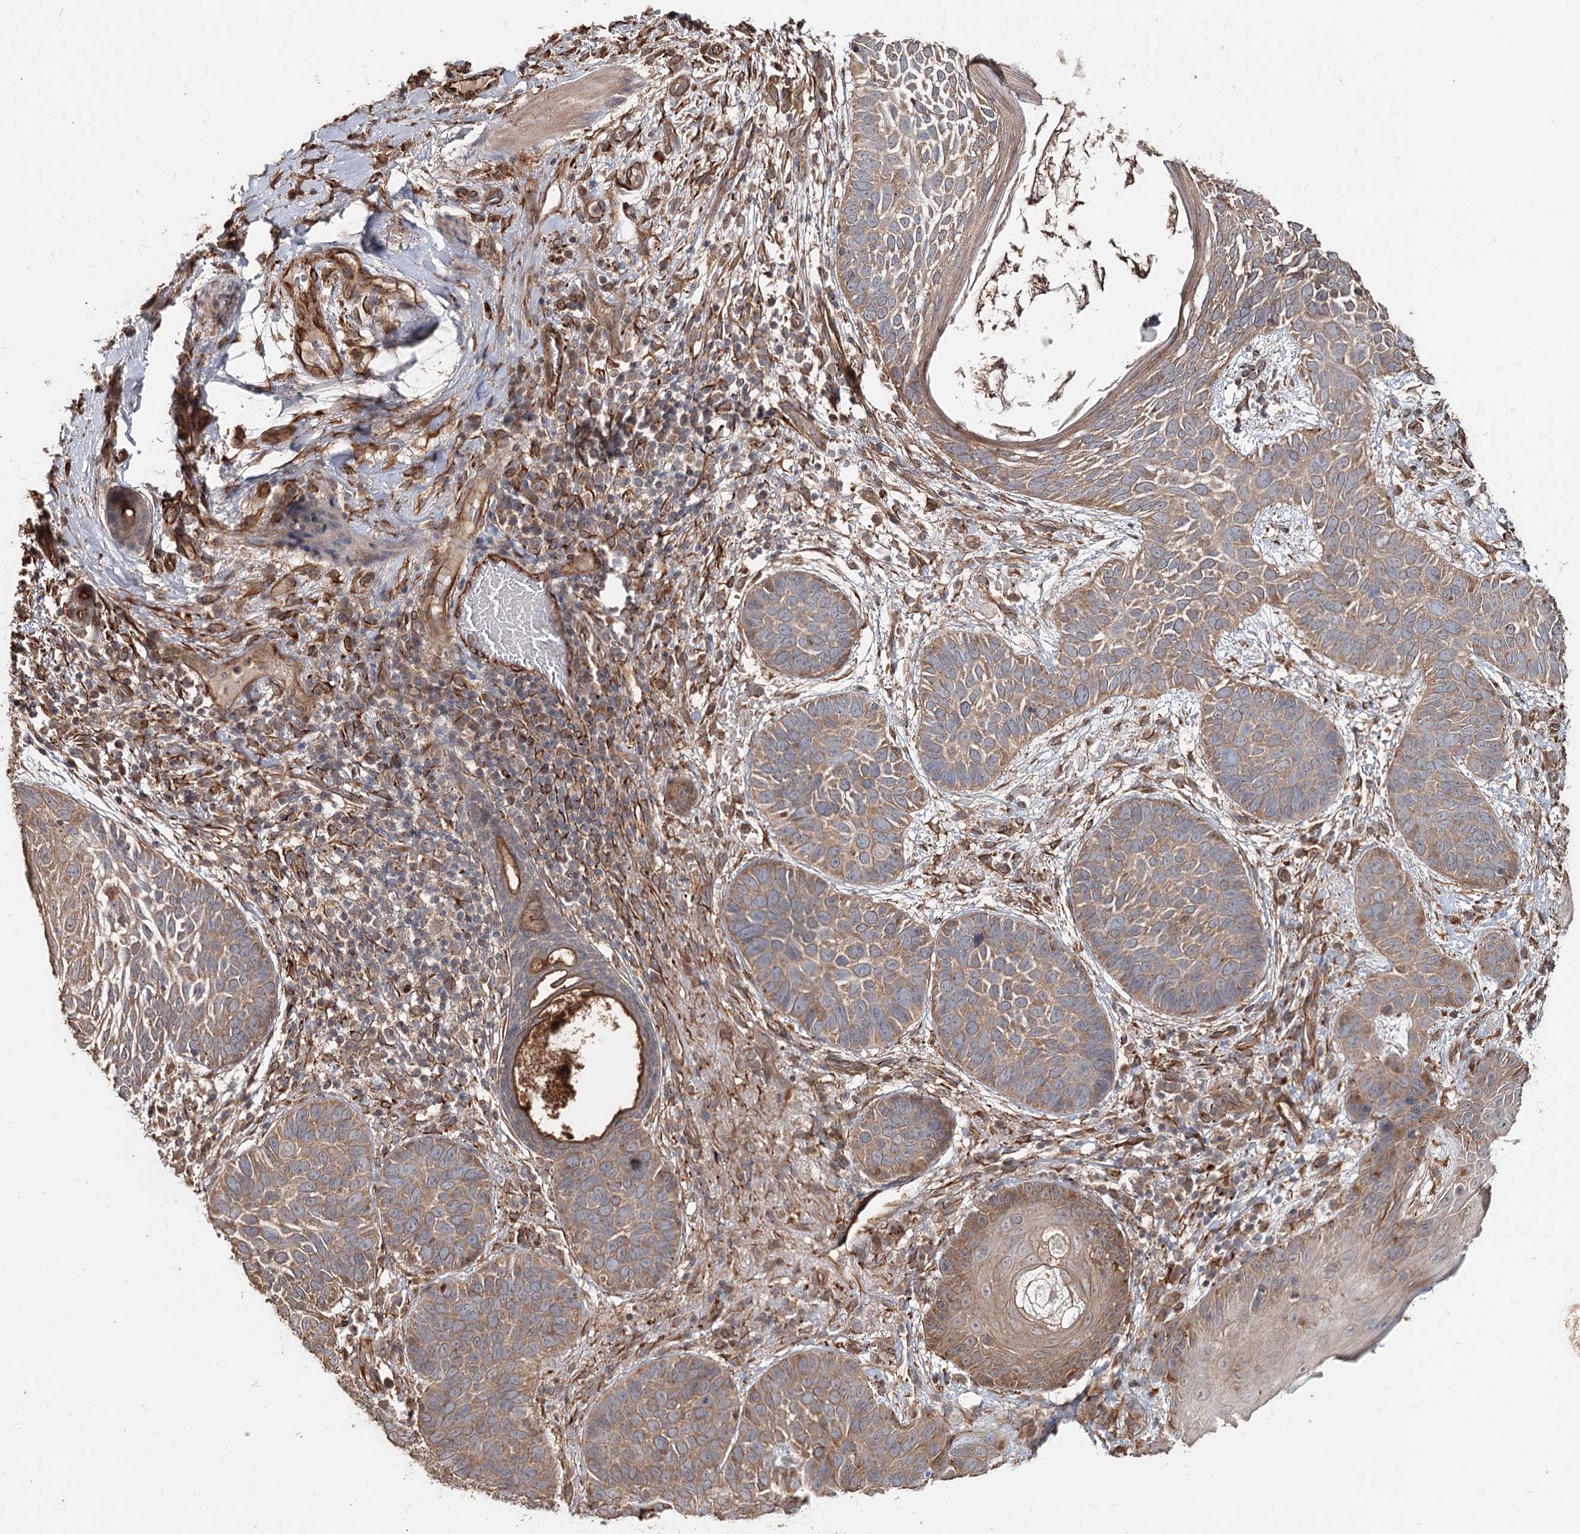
{"staining": {"intensity": "moderate", "quantity": ">75%", "location": "cytoplasmic/membranous"}, "tissue": "skin cancer", "cell_type": "Tumor cells", "image_type": "cancer", "snomed": [{"axis": "morphology", "description": "Basal cell carcinoma"}, {"axis": "topography", "description": "Skin"}], "caption": "Protein expression by immunohistochemistry (IHC) reveals moderate cytoplasmic/membranous staining in approximately >75% of tumor cells in skin cancer (basal cell carcinoma).", "gene": "SPART", "patient": {"sex": "male", "age": 85}}